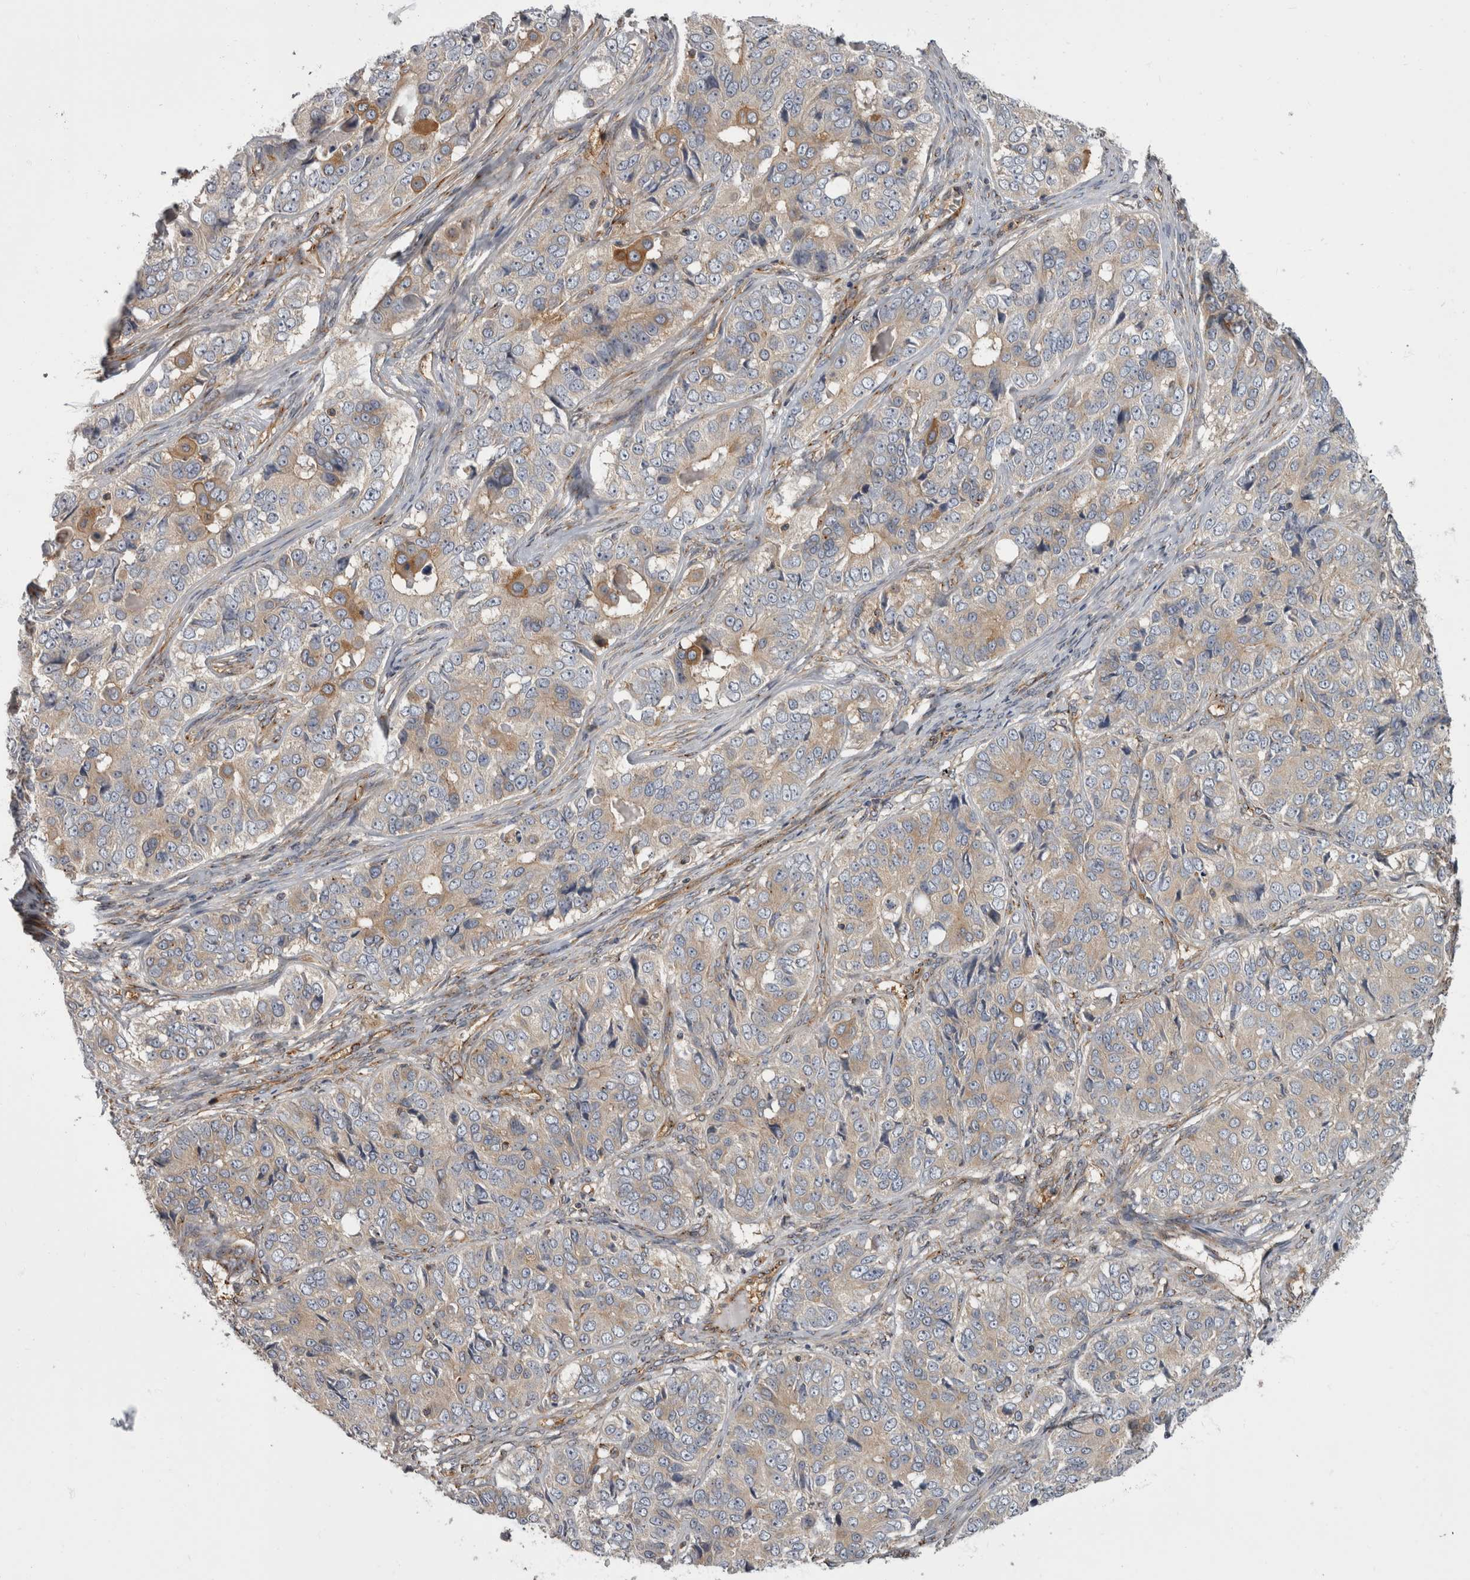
{"staining": {"intensity": "moderate", "quantity": "<25%", "location": "cytoplasmic/membranous"}, "tissue": "ovarian cancer", "cell_type": "Tumor cells", "image_type": "cancer", "snomed": [{"axis": "morphology", "description": "Carcinoma, endometroid"}, {"axis": "topography", "description": "Ovary"}], "caption": "Endometroid carcinoma (ovarian) tissue demonstrates moderate cytoplasmic/membranous positivity in approximately <25% of tumor cells, visualized by immunohistochemistry.", "gene": "HOOK3", "patient": {"sex": "female", "age": 51}}